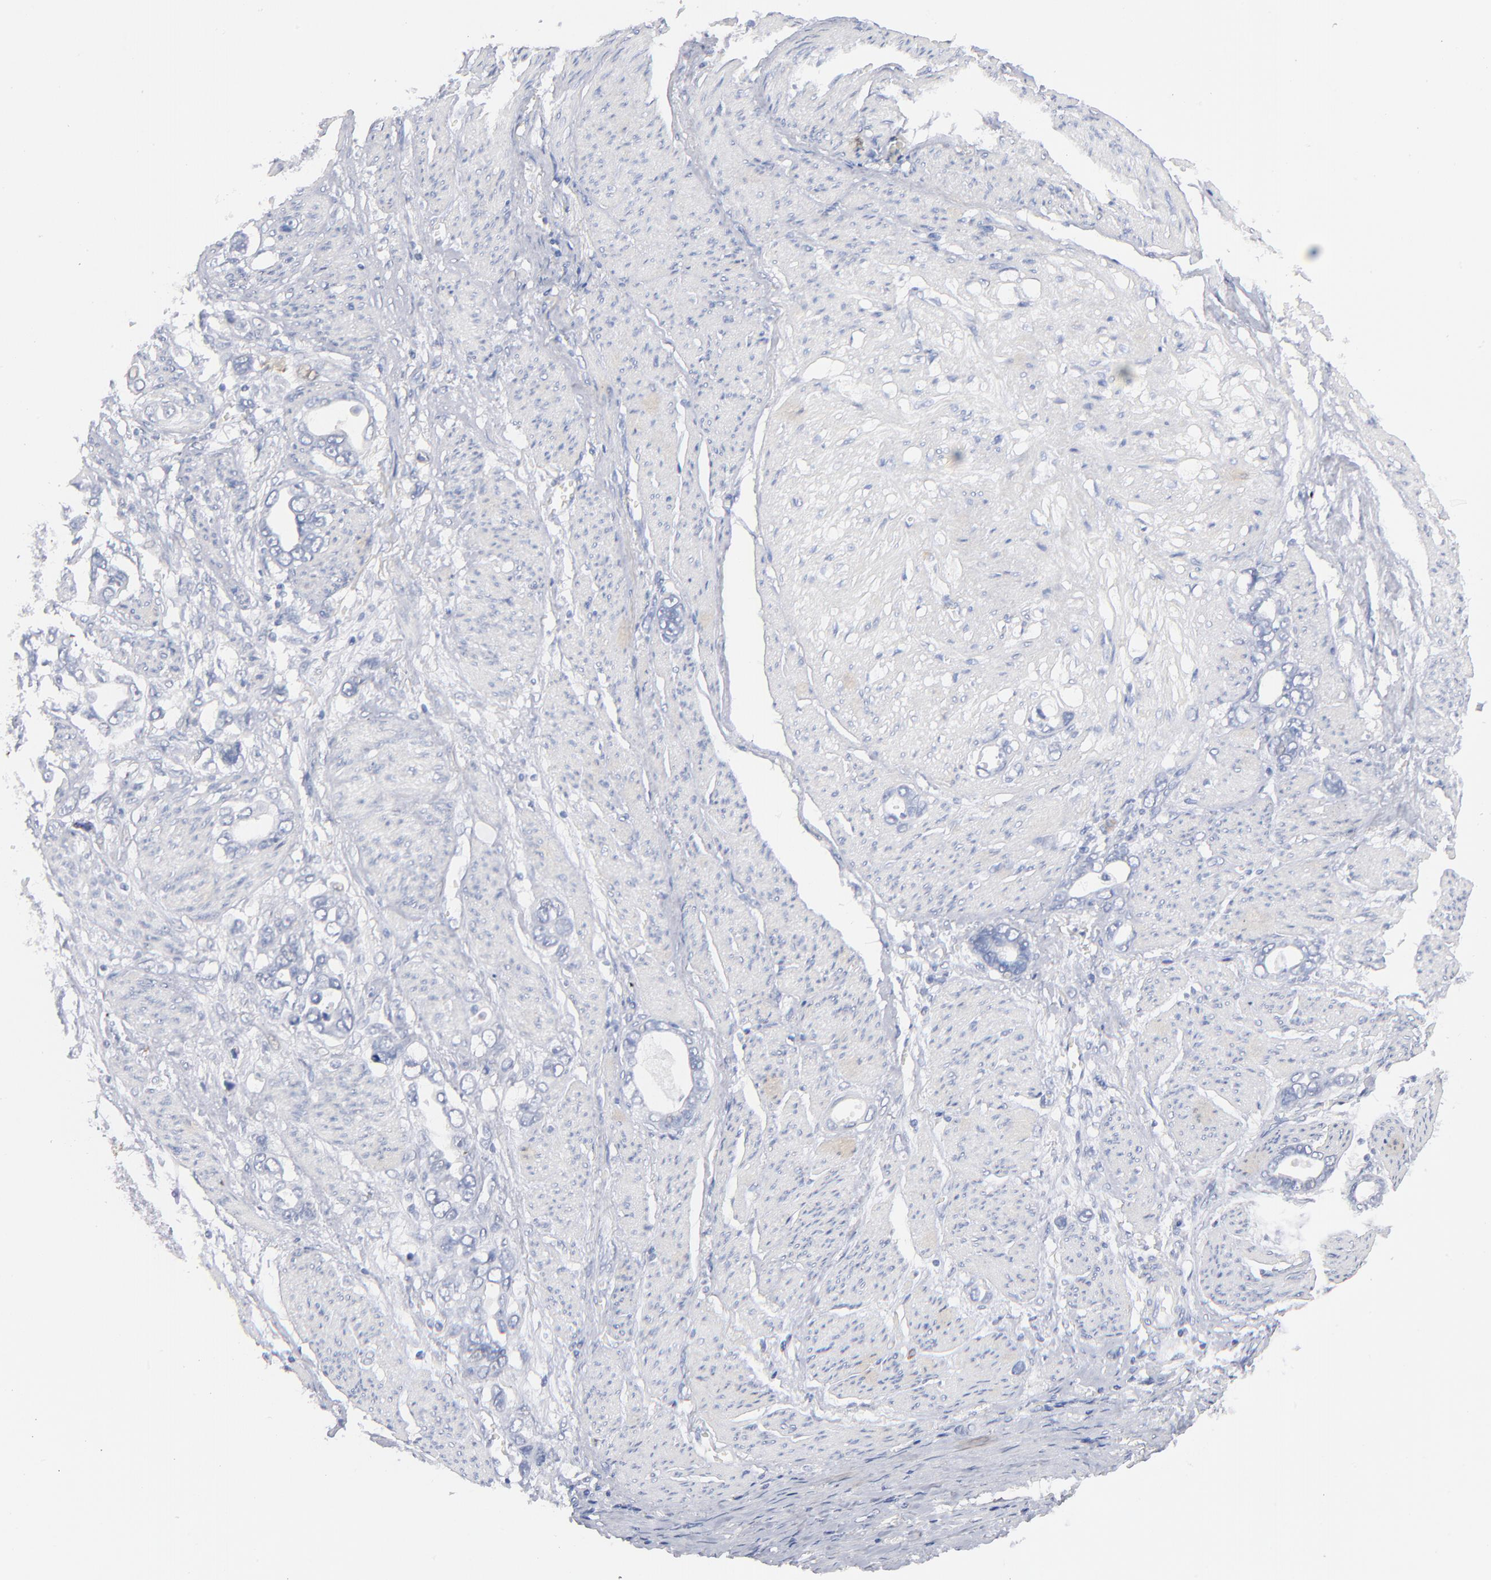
{"staining": {"intensity": "negative", "quantity": "none", "location": "none"}, "tissue": "stomach cancer", "cell_type": "Tumor cells", "image_type": "cancer", "snomed": [{"axis": "morphology", "description": "Adenocarcinoma, NOS"}, {"axis": "topography", "description": "Stomach"}], "caption": "There is no significant expression in tumor cells of adenocarcinoma (stomach).", "gene": "KHNYN", "patient": {"sex": "male", "age": 78}}